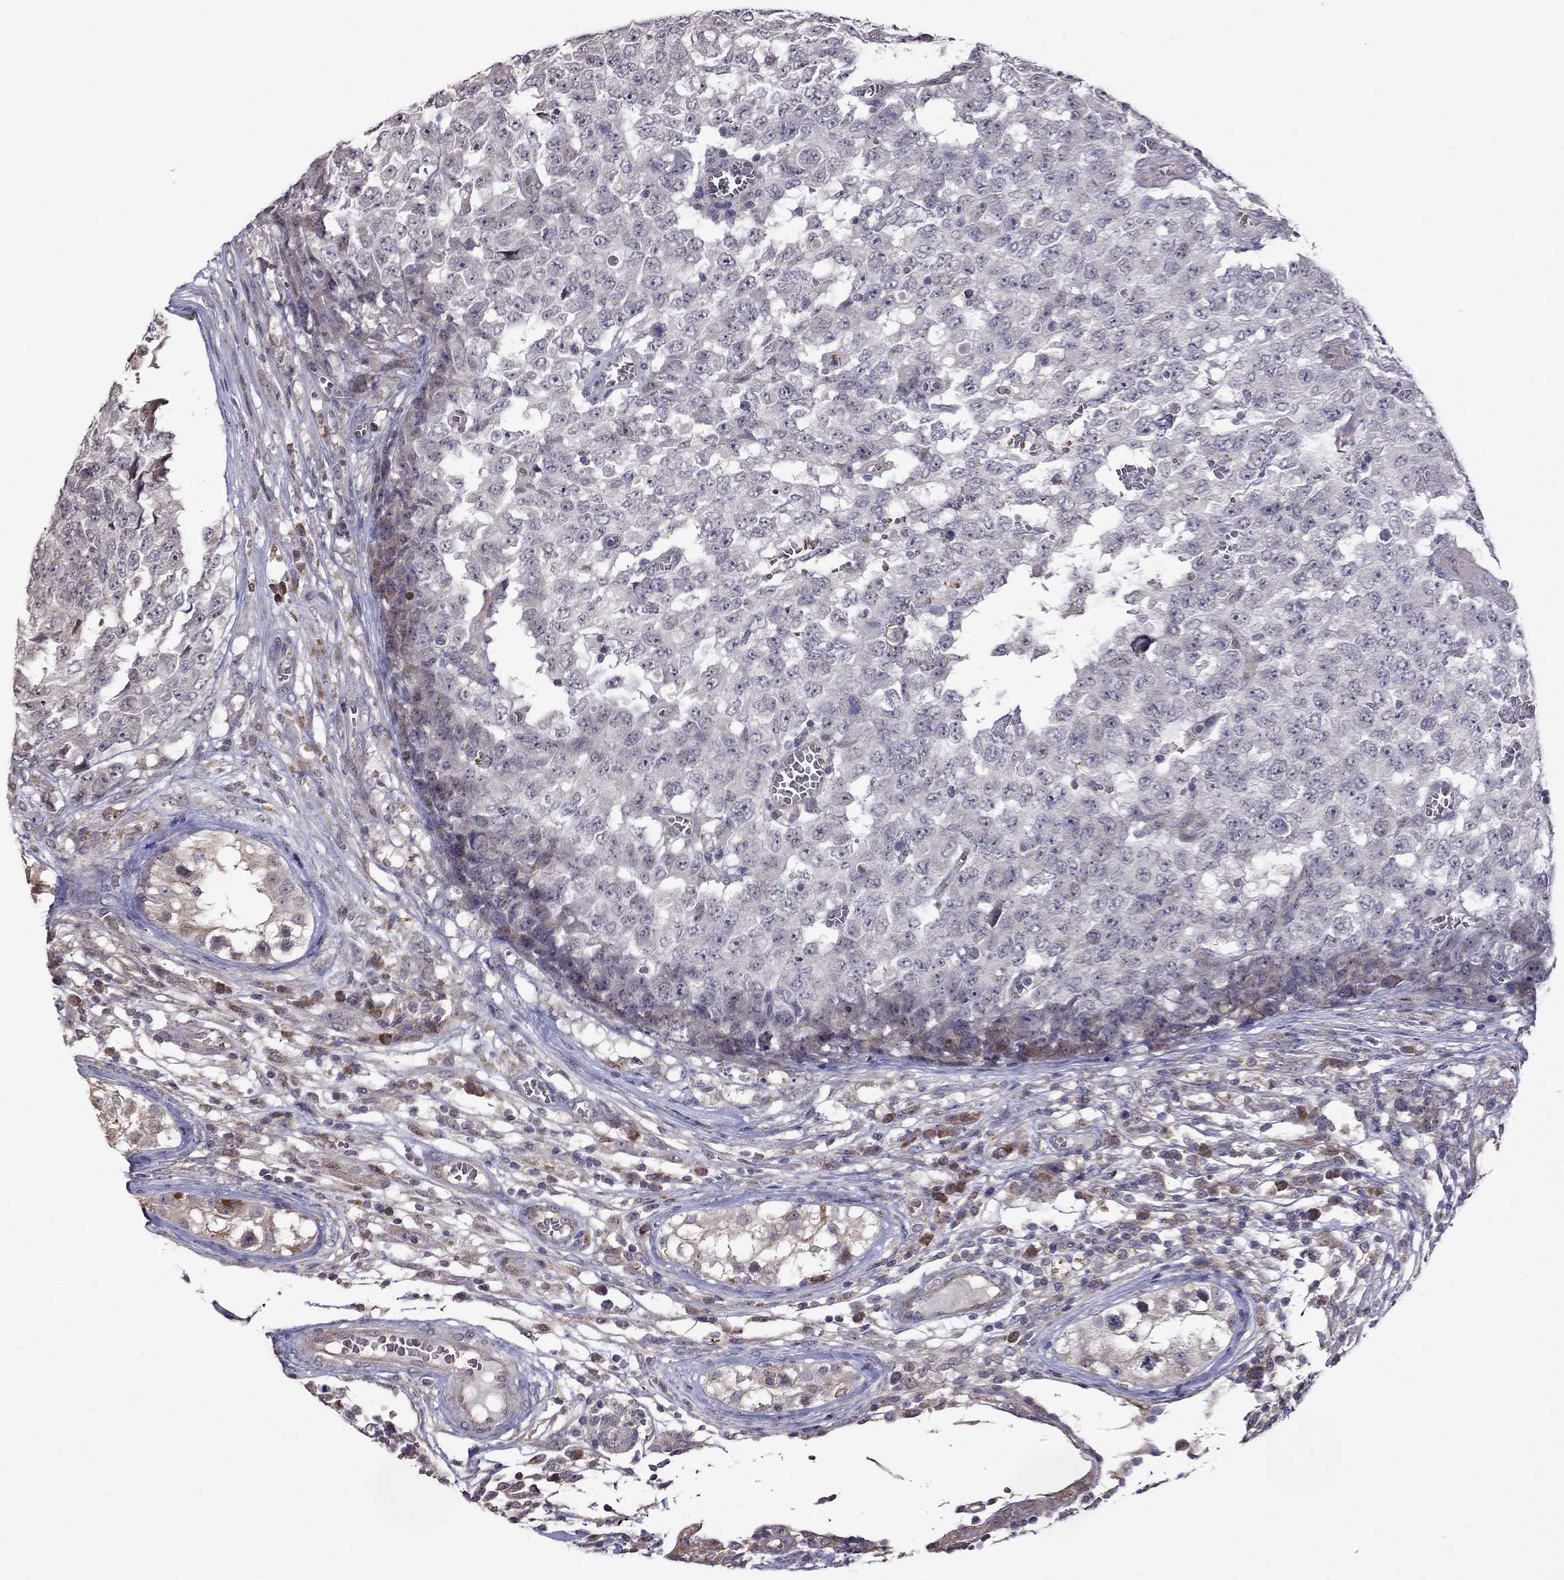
{"staining": {"intensity": "negative", "quantity": "none", "location": "none"}, "tissue": "testis cancer", "cell_type": "Tumor cells", "image_type": "cancer", "snomed": [{"axis": "morphology", "description": "Carcinoma, Embryonal, NOS"}, {"axis": "topography", "description": "Testis"}], "caption": "High power microscopy micrograph of an immunohistochemistry (IHC) micrograph of testis embryonal carcinoma, revealing no significant expression in tumor cells.", "gene": "ADAM28", "patient": {"sex": "male", "age": 23}}